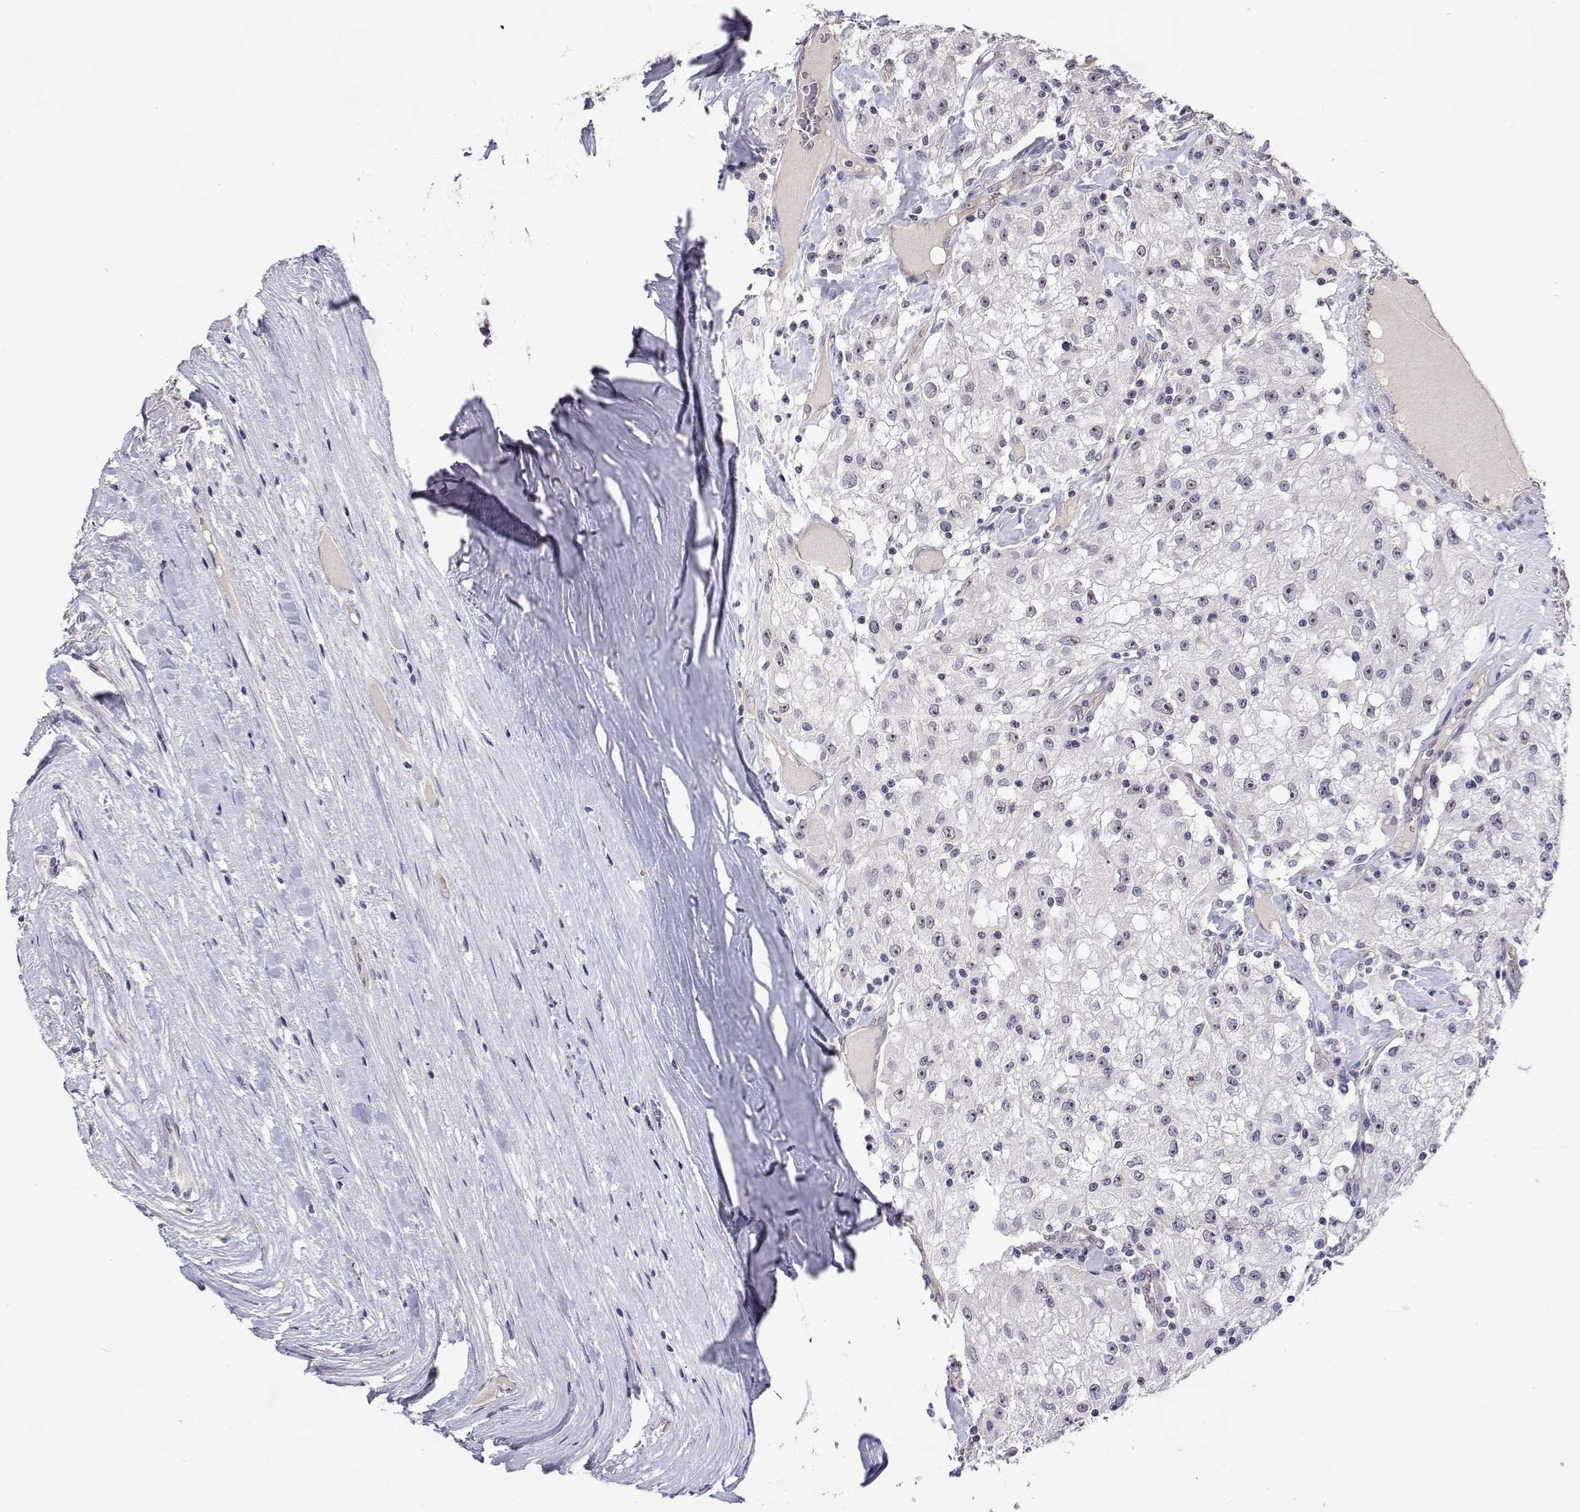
{"staining": {"intensity": "weak", "quantity": "<25%", "location": "nuclear"}, "tissue": "renal cancer", "cell_type": "Tumor cells", "image_type": "cancer", "snomed": [{"axis": "morphology", "description": "Adenocarcinoma, NOS"}, {"axis": "topography", "description": "Kidney"}], "caption": "This is a photomicrograph of immunohistochemistry staining of renal cancer (adenocarcinoma), which shows no staining in tumor cells.", "gene": "NHP2", "patient": {"sex": "female", "age": 67}}